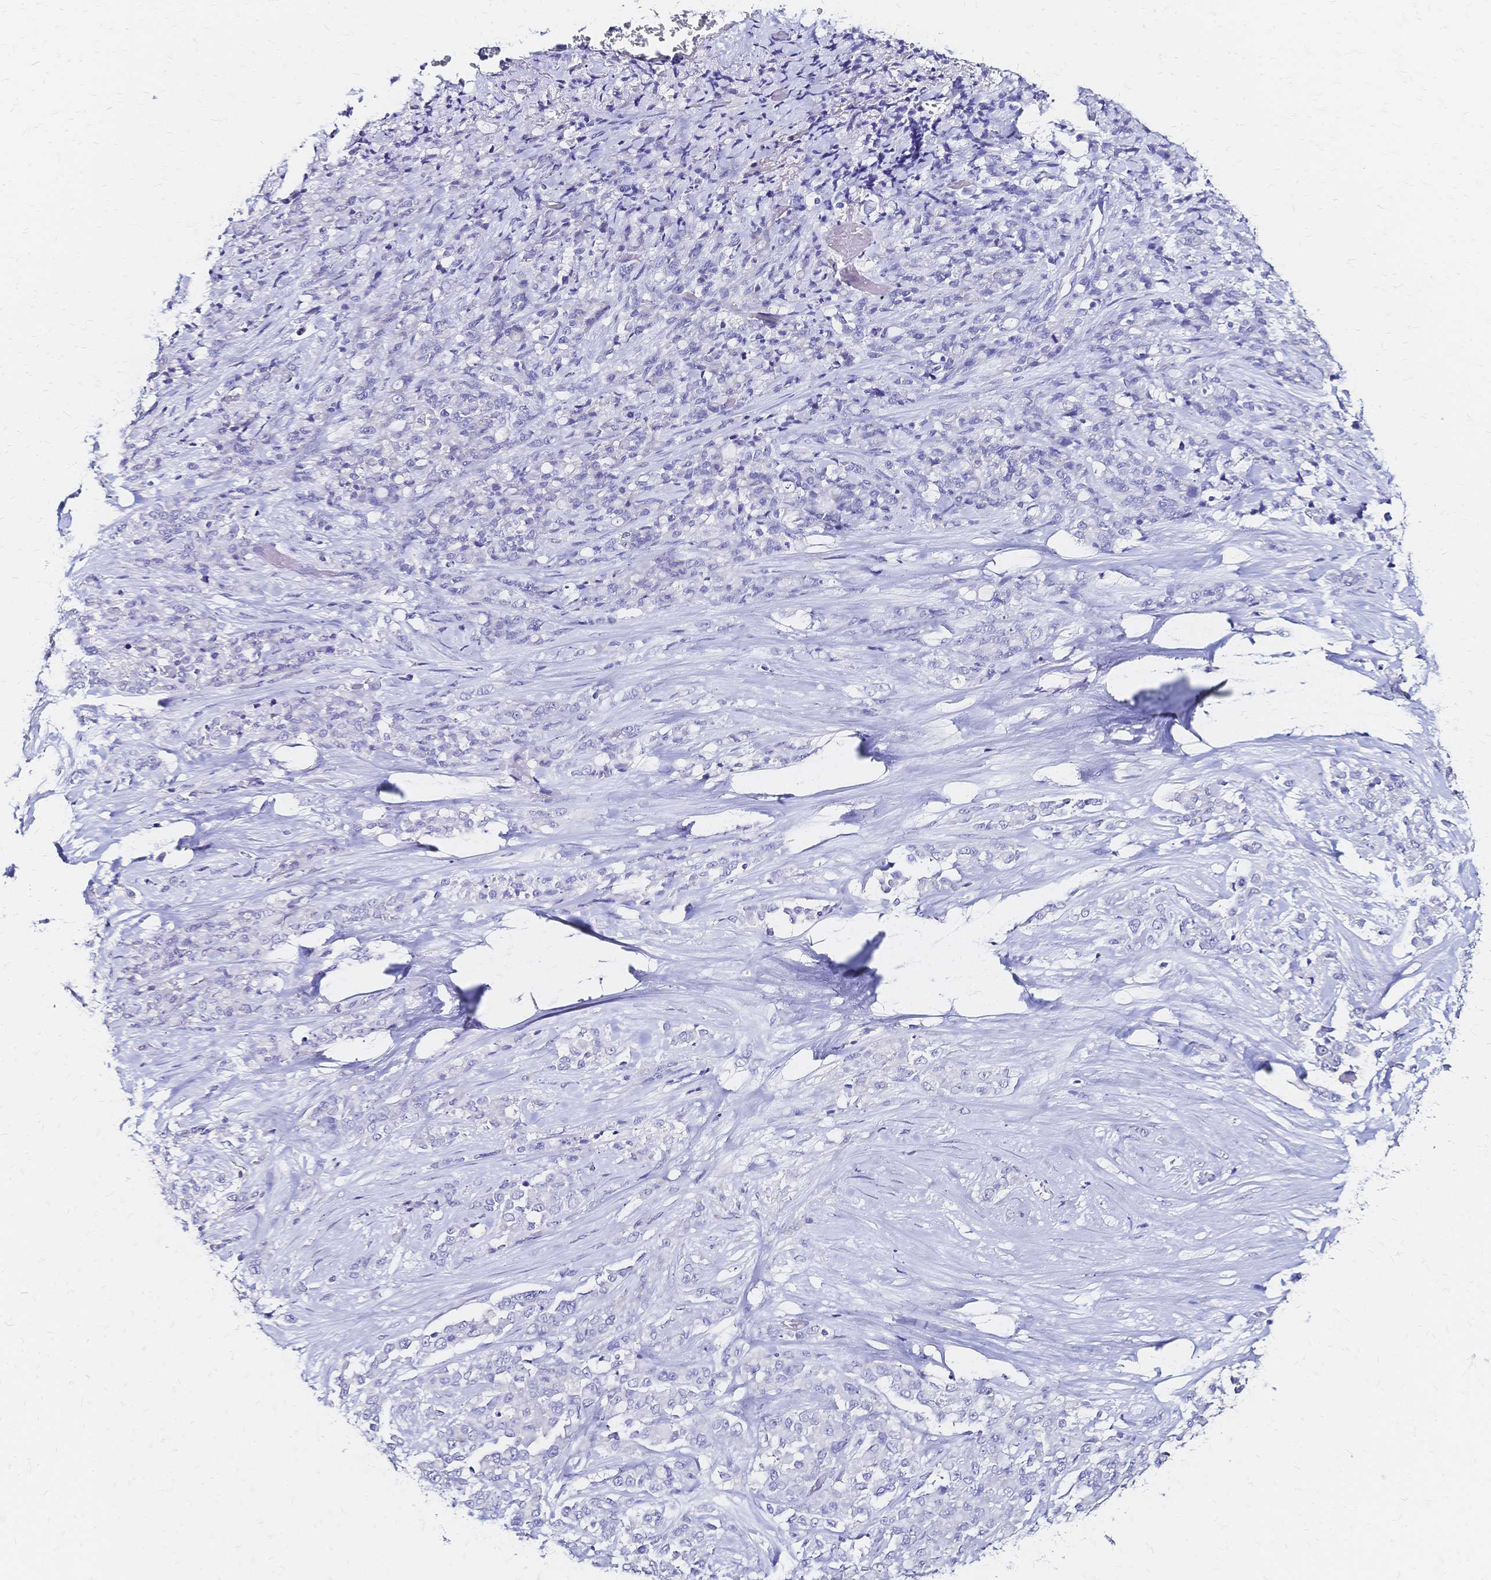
{"staining": {"intensity": "negative", "quantity": "none", "location": "none"}, "tissue": "stomach cancer", "cell_type": "Tumor cells", "image_type": "cancer", "snomed": [{"axis": "morphology", "description": "Adenocarcinoma, NOS"}, {"axis": "topography", "description": "Stomach"}], "caption": "Immunohistochemical staining of stomach adenocarcinoma shows no significant positivity in tumor cells.", "gene": "SLC5A1", "patient": {"sex": "female", "age": 76}}